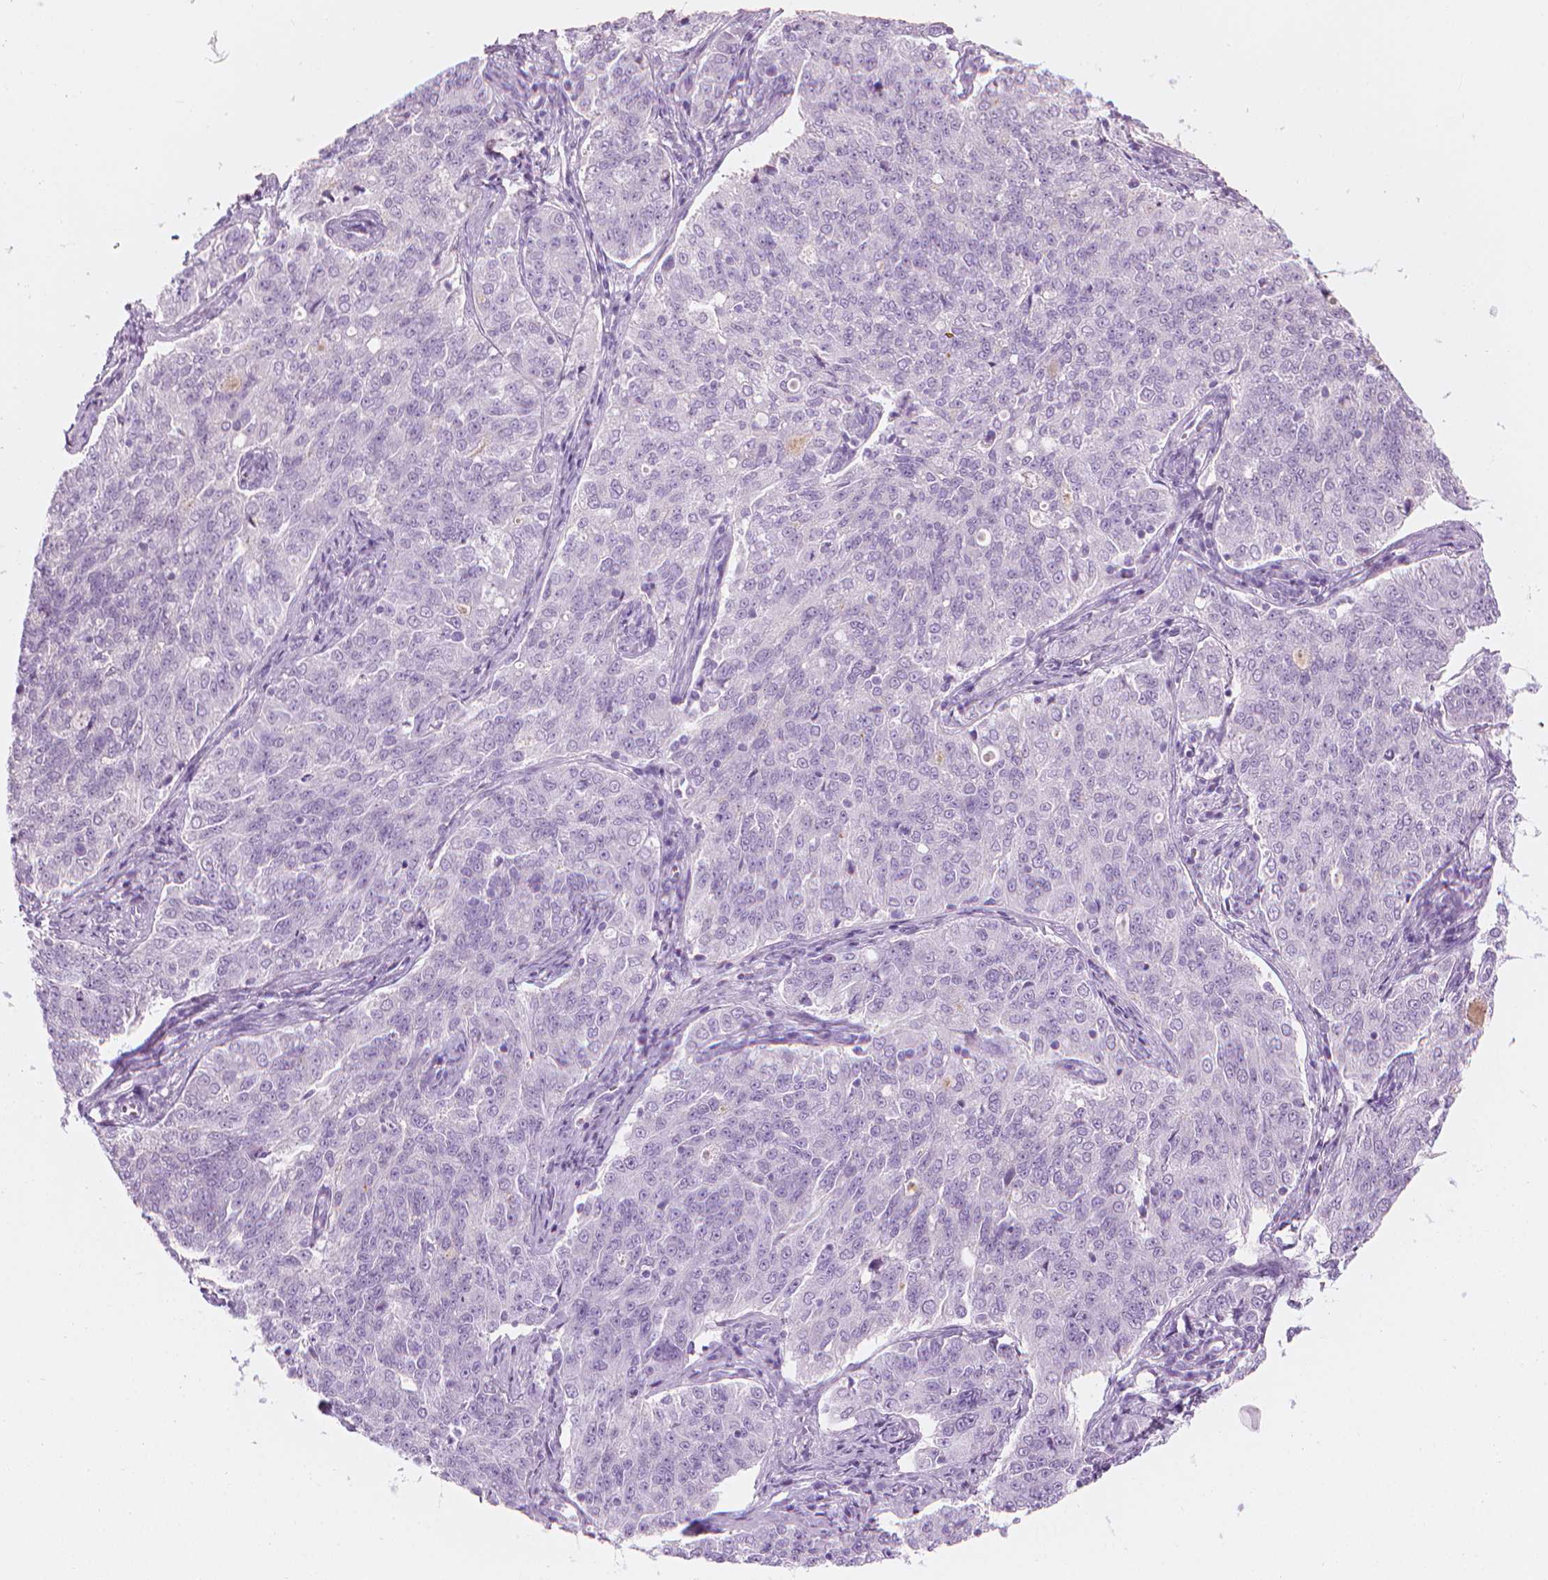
{"staining": {"intensity": "negative", "quantity": "none", "location": "none"}, "tissue": "endometrial cancer", "cell_type": "Tumor cells", "image_type": "cancer", "snomed": [{"axis": "morphology", "description": "Adenocarcinoma, NOS"}, {"axis": "topography", "description": "Endometrium"}], "caption": "The immunohistochemistry (IHC) photomicrograph has no significant expression in tumor cells of adenocarcinoma (endometrial) tissue. (Brightfield microscopy of DAB IHC at high magnification).", "gene": "SCG3", "patient": {"sex": "female", "age": 43}}